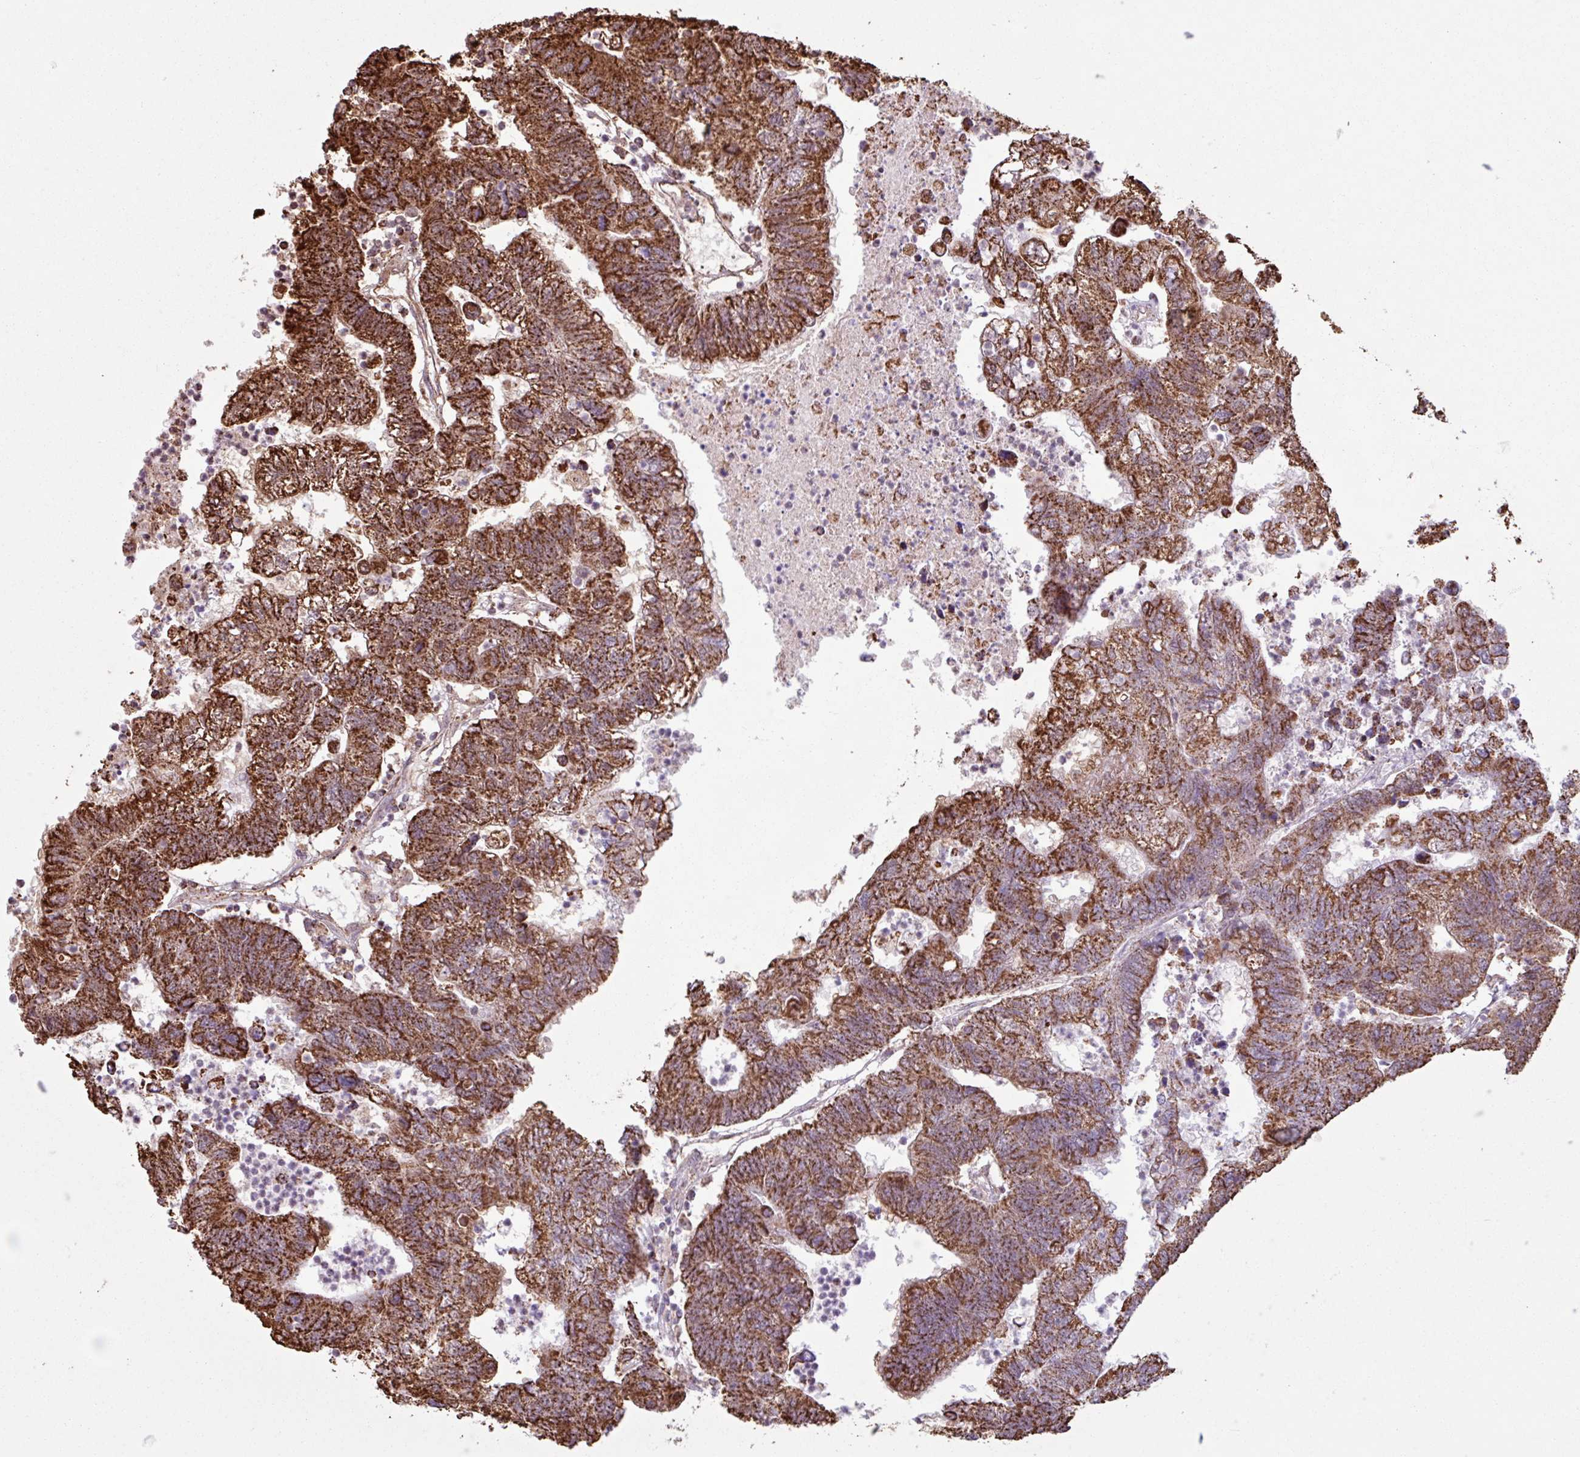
{"staining": {"intensity": "strong", "quantity": ">75%", "location": "cytoplasmic/membranous"}, "tissue": "colorectal cancer", "cell_type": "Tumor cells", "image_type": "cancer", "snomed": [{"axis": "morphology", "description": "Adenocarcinoma, NOS"}, {"axis": "topography", "description": "Colon"}], "caption": "Protein analysis of adenocarcinoma (colorectal) tissue displays strong cytoplasmic/membranous expression in approximately >75% of tumor cells.", "gene": "ALG8", "patient": {"sex": "female", "age": 48}}